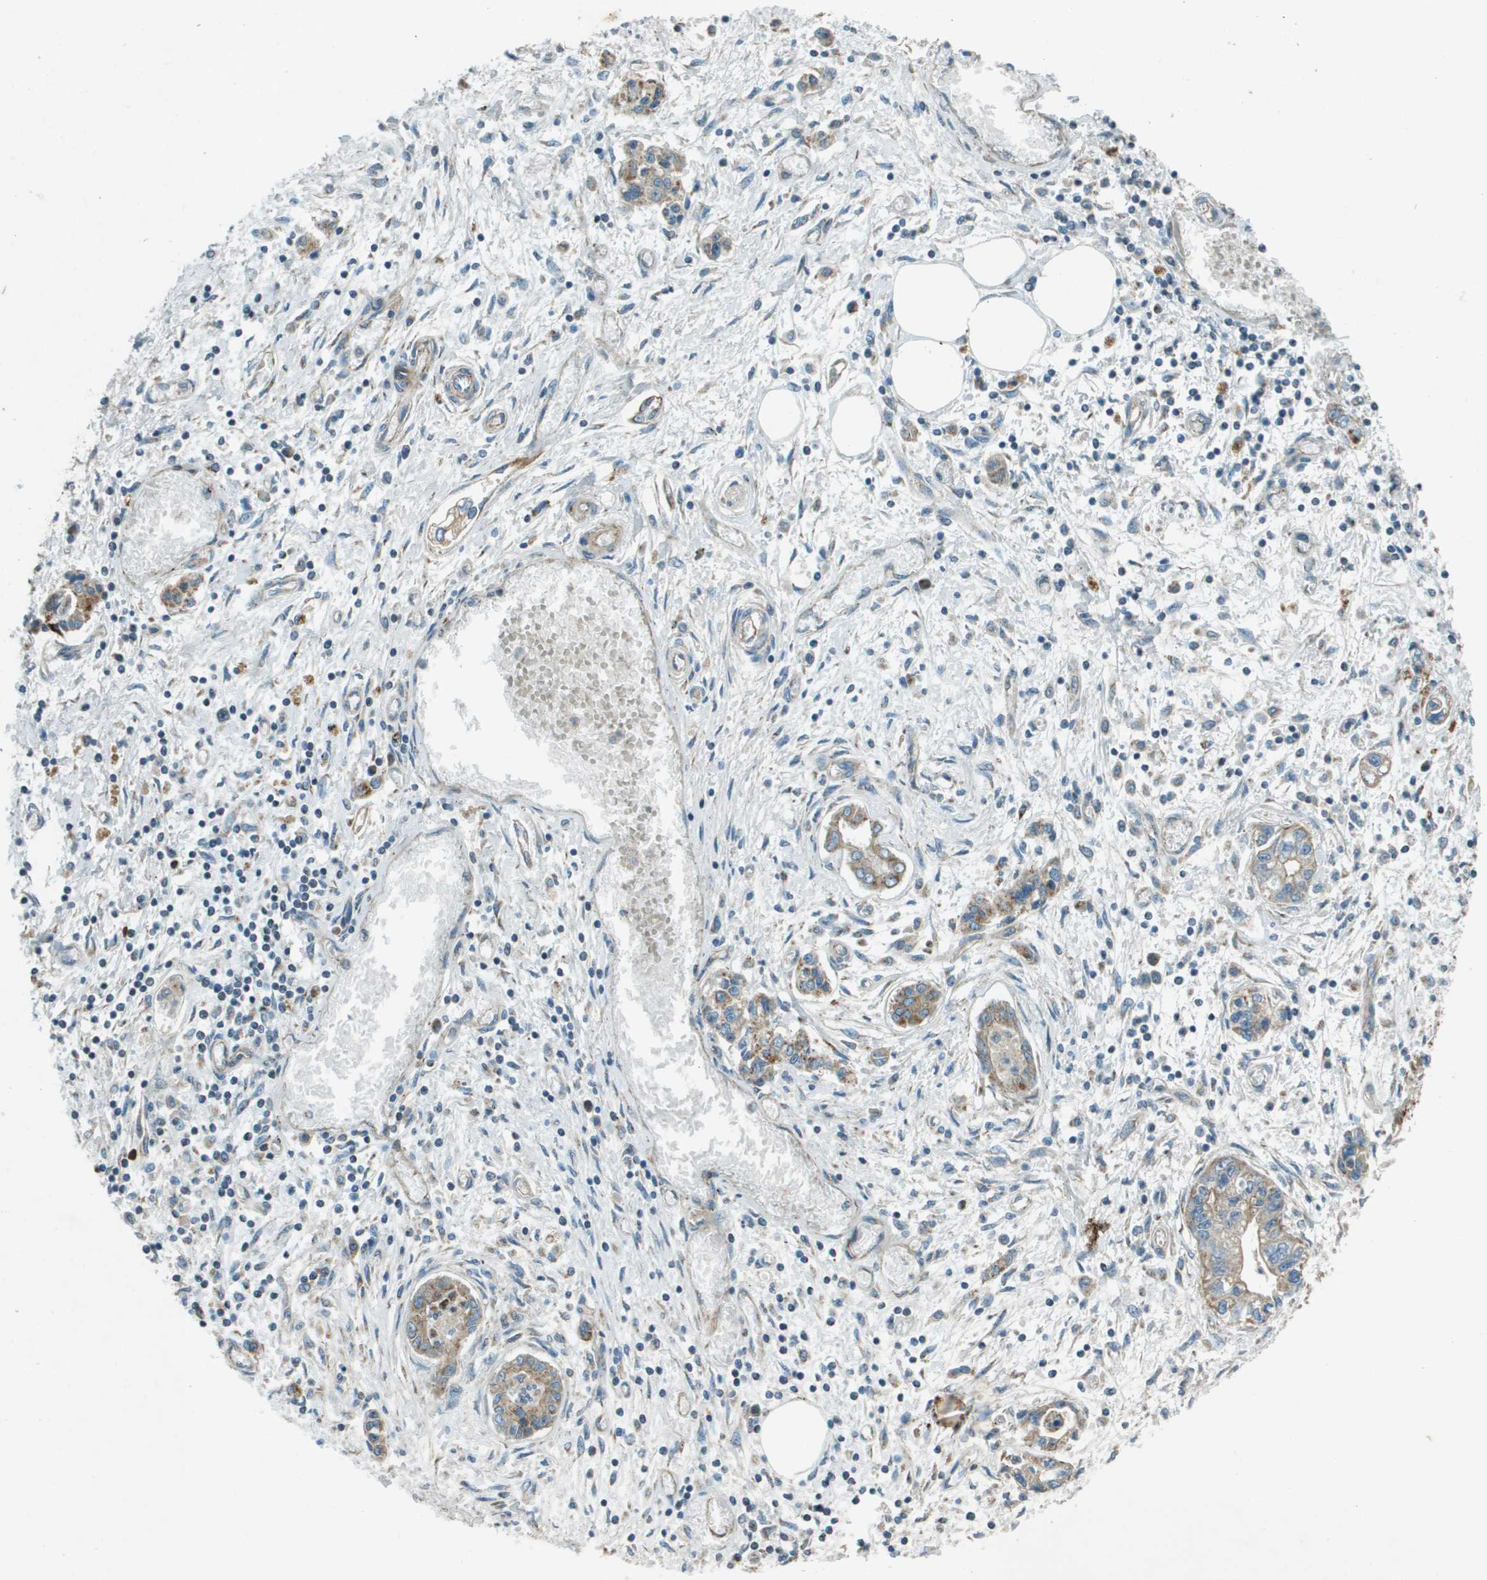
{"staining": {"intensity": "moderate", "quantity": ">75%", "location": "cytoplasmic/membranous"}, "tissue": "pancreatic cancer", "cell_type": "Tumor cells", "image_type": "cancer", "snomed": [{"axis": "morphology", "description": "Adenocarcinoma, NOS"}, {"axis": "topography", "description": "Pancreas"}], "caption": "Immunohistochemistry of human pancreatic cancer exhibits medium levels of moderate cytoplasmic/membranous expression in about >75% of tumor cells. Ihc stains the protein in brown and the nuclei are stained blue.", "gene": "MIGA1", "patient": {"sex": "male", "age": 56}}